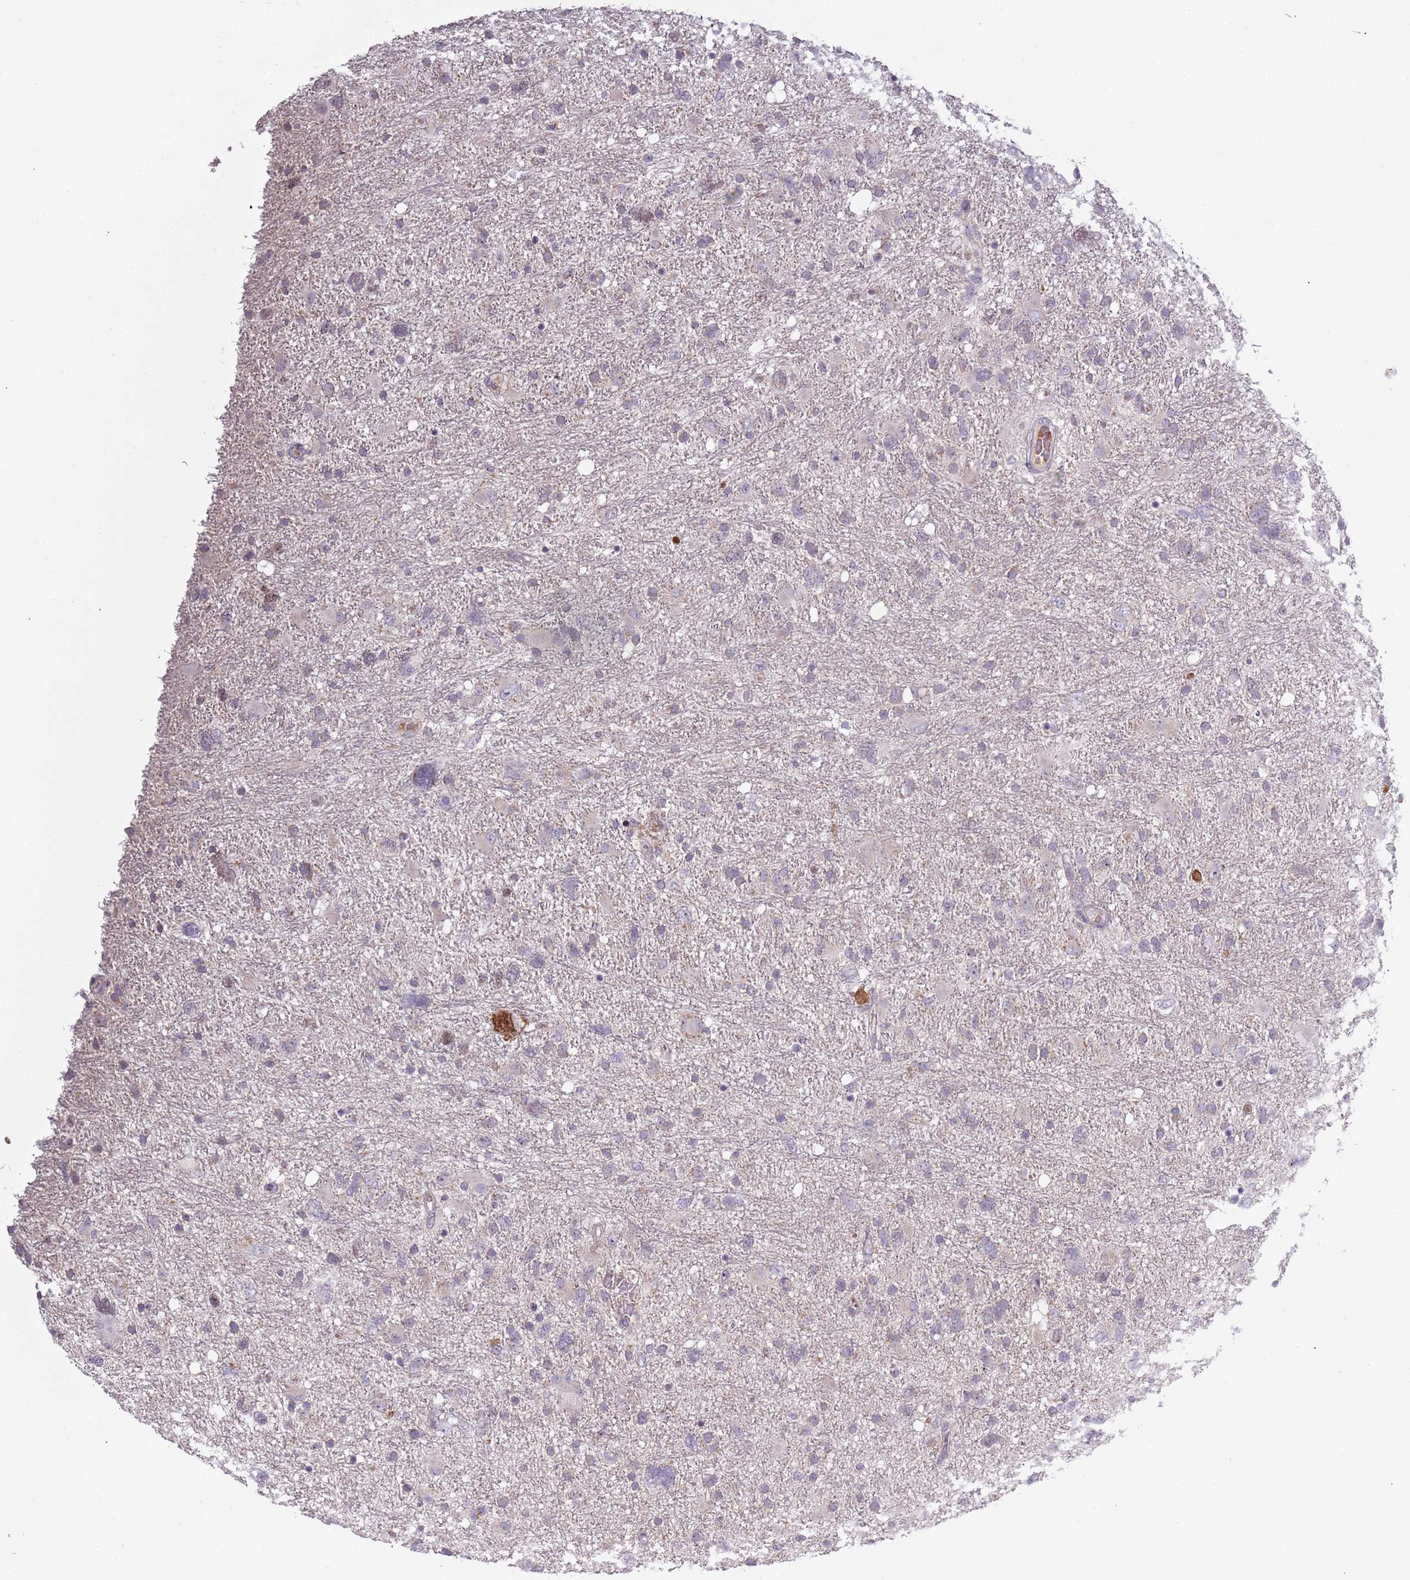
{"staining": {"intensity": "negative", "quantity": "none", "location": "none"}, "tissue": "glioma", "cell_type": "Tumor cells", "image_type": "cancer", "snomed": [{"axis": "morphology", "description": "Glioma, malignant, High grade"}, {"axis": "topography", "description": "Brain"}], "caption": "Immunohistochemistry (IHC) of glioma shows no expression in tumor cells.", "gene": "SYS1", "patient": {"sex": "male", "age": 61}}